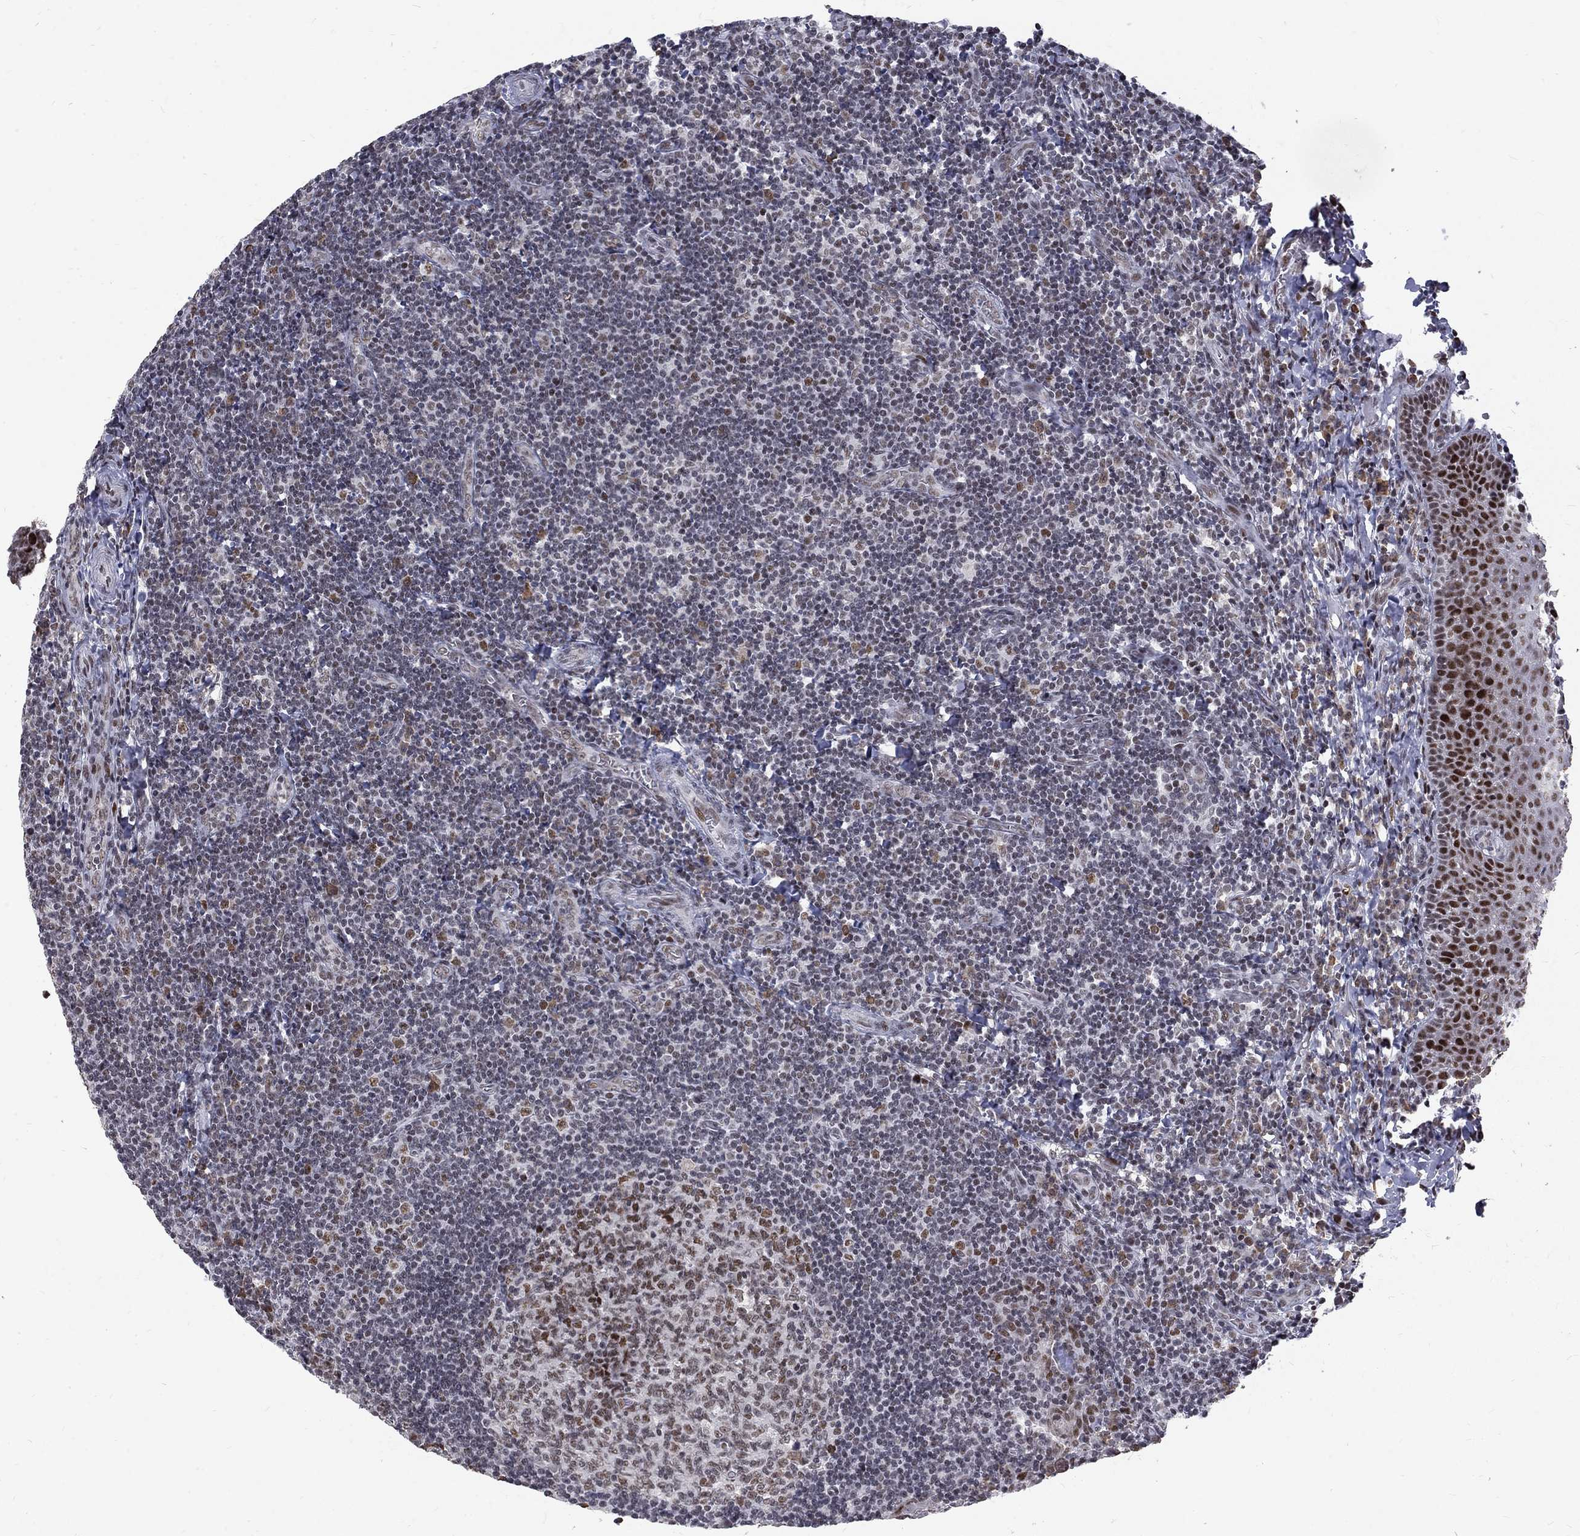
{"staining": {"intensity": "strong", "quantity": "25%-75%", "location": "nuclear"}, "tissue": "tonsil", "cell_type": "Germinal center cells", "image_type": "normal", "snomed": [{"axis": "morphology", "description": "Normal tissue, NOS"}, {"axis": "morphology", "description": "Inflammation, NOS"}, {"axis": "topography", "description": "Tonsil"}], "caption": "Immunohistochemical staining of unremarkable tonsil demonstrates high levels of strong nuclear staining in about 25%-75% of germinal center cells. (brown staining indicates protein expression, while blue staining denotes nuclei).", "gene": "TCEAL1", "patient": {"sex": "female", "age": 31}}